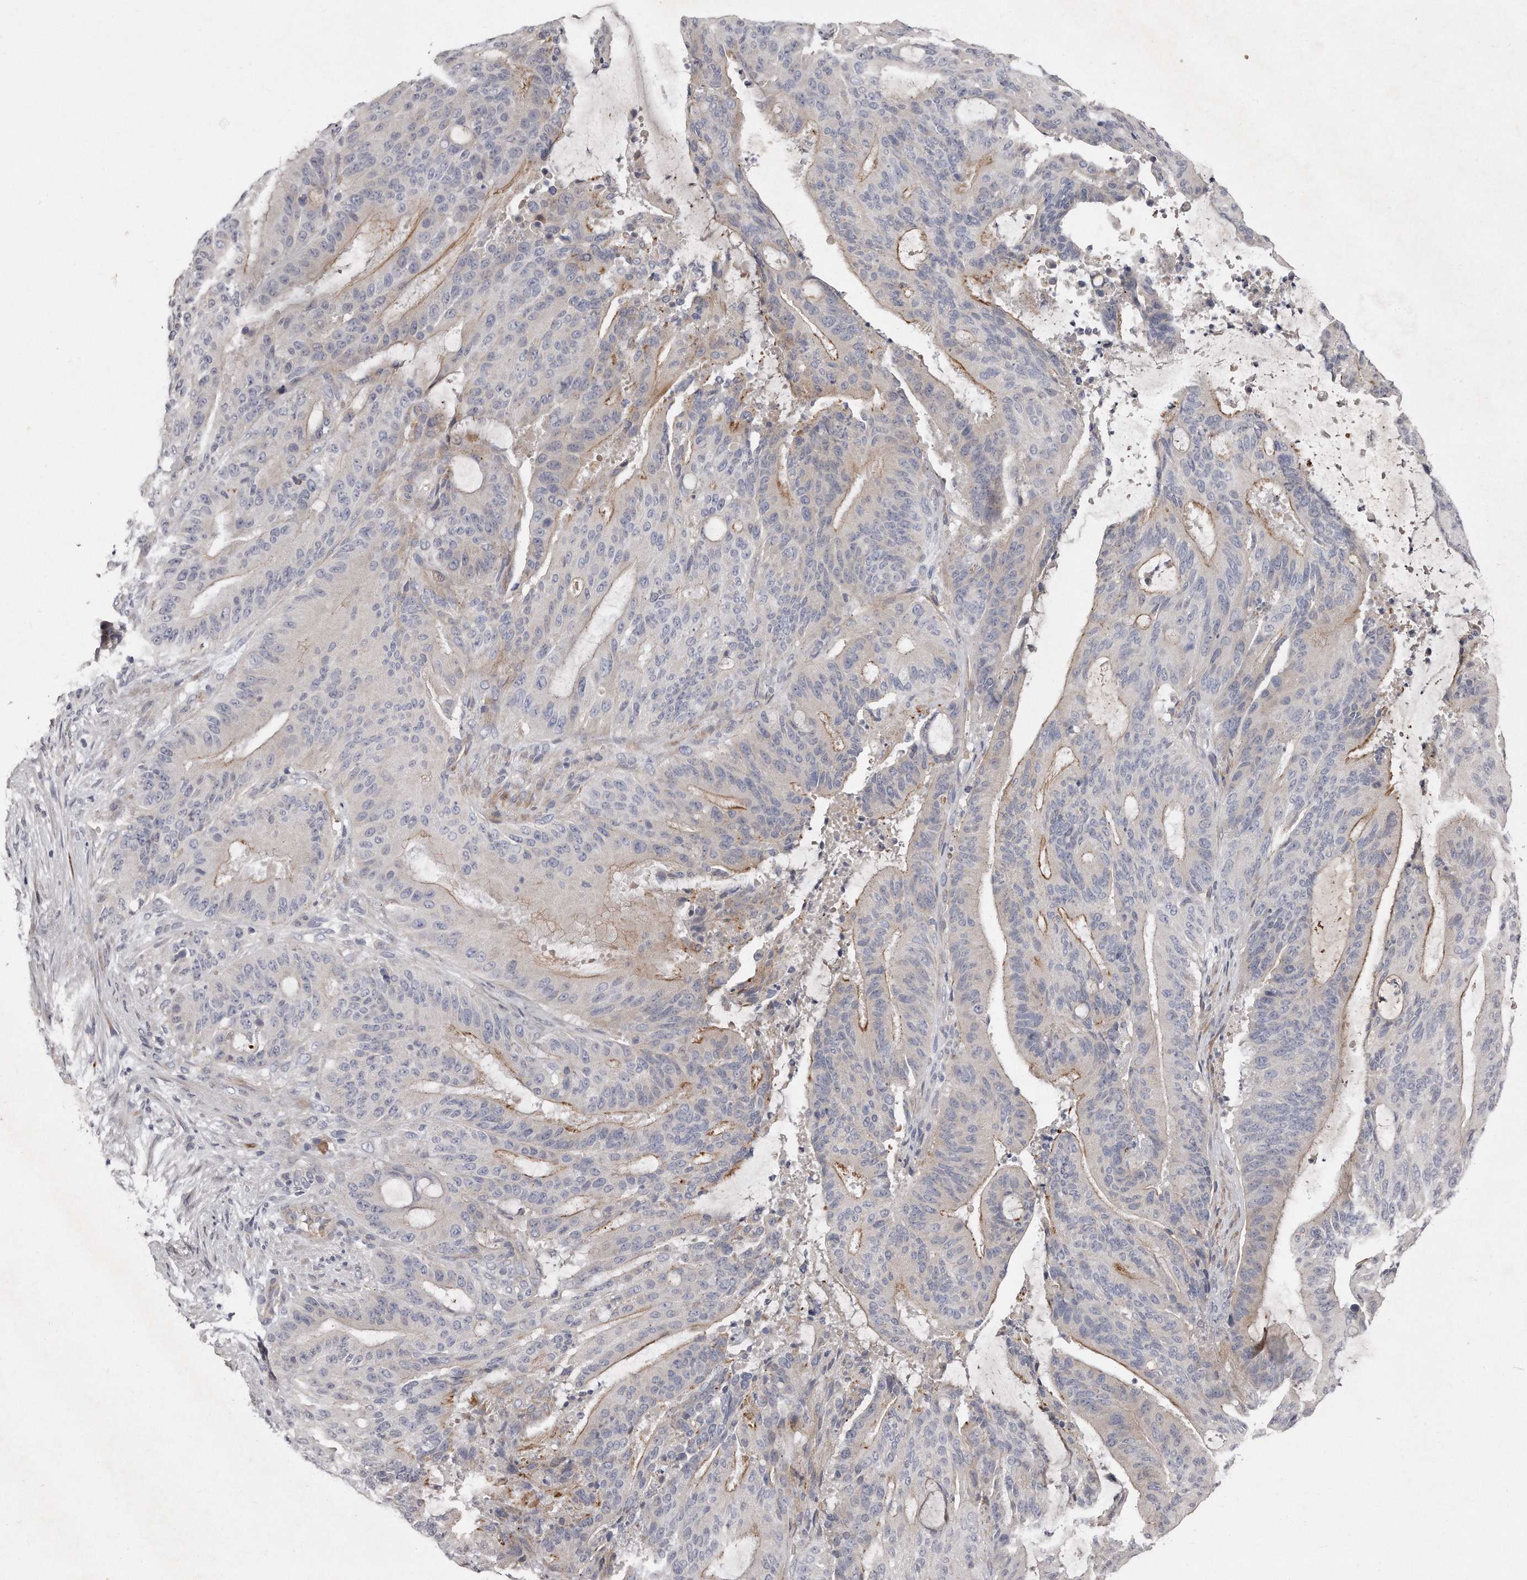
{"staining": {"intensity": "moderate", "quantity": "<25%", "location": "cytoplasmic/membranous"}, "tissue": "liver cancer", "cell_type": "Tumor cells", "image_type": "cancer", "snomed": [{"axis": "morphology", "description": "Normal tissue, NOS"}, {"axis": "morphology", "description": "Cholangiocarcinoma"}, {"axis": "topography", "description": "Liver"}, {"axis": "topography", "description": "Peripheral nerve tissue"}], "caption": "IHC histopathology image of liver cancer (cholangiocarcinoma) stained for a protein (brown), which exhibits low levels of moderate cytoplasmic/membranous positivity in about <25% of tumor cells.", "gene": "TECR", "patient": {"sex": "female", "age": 73}}